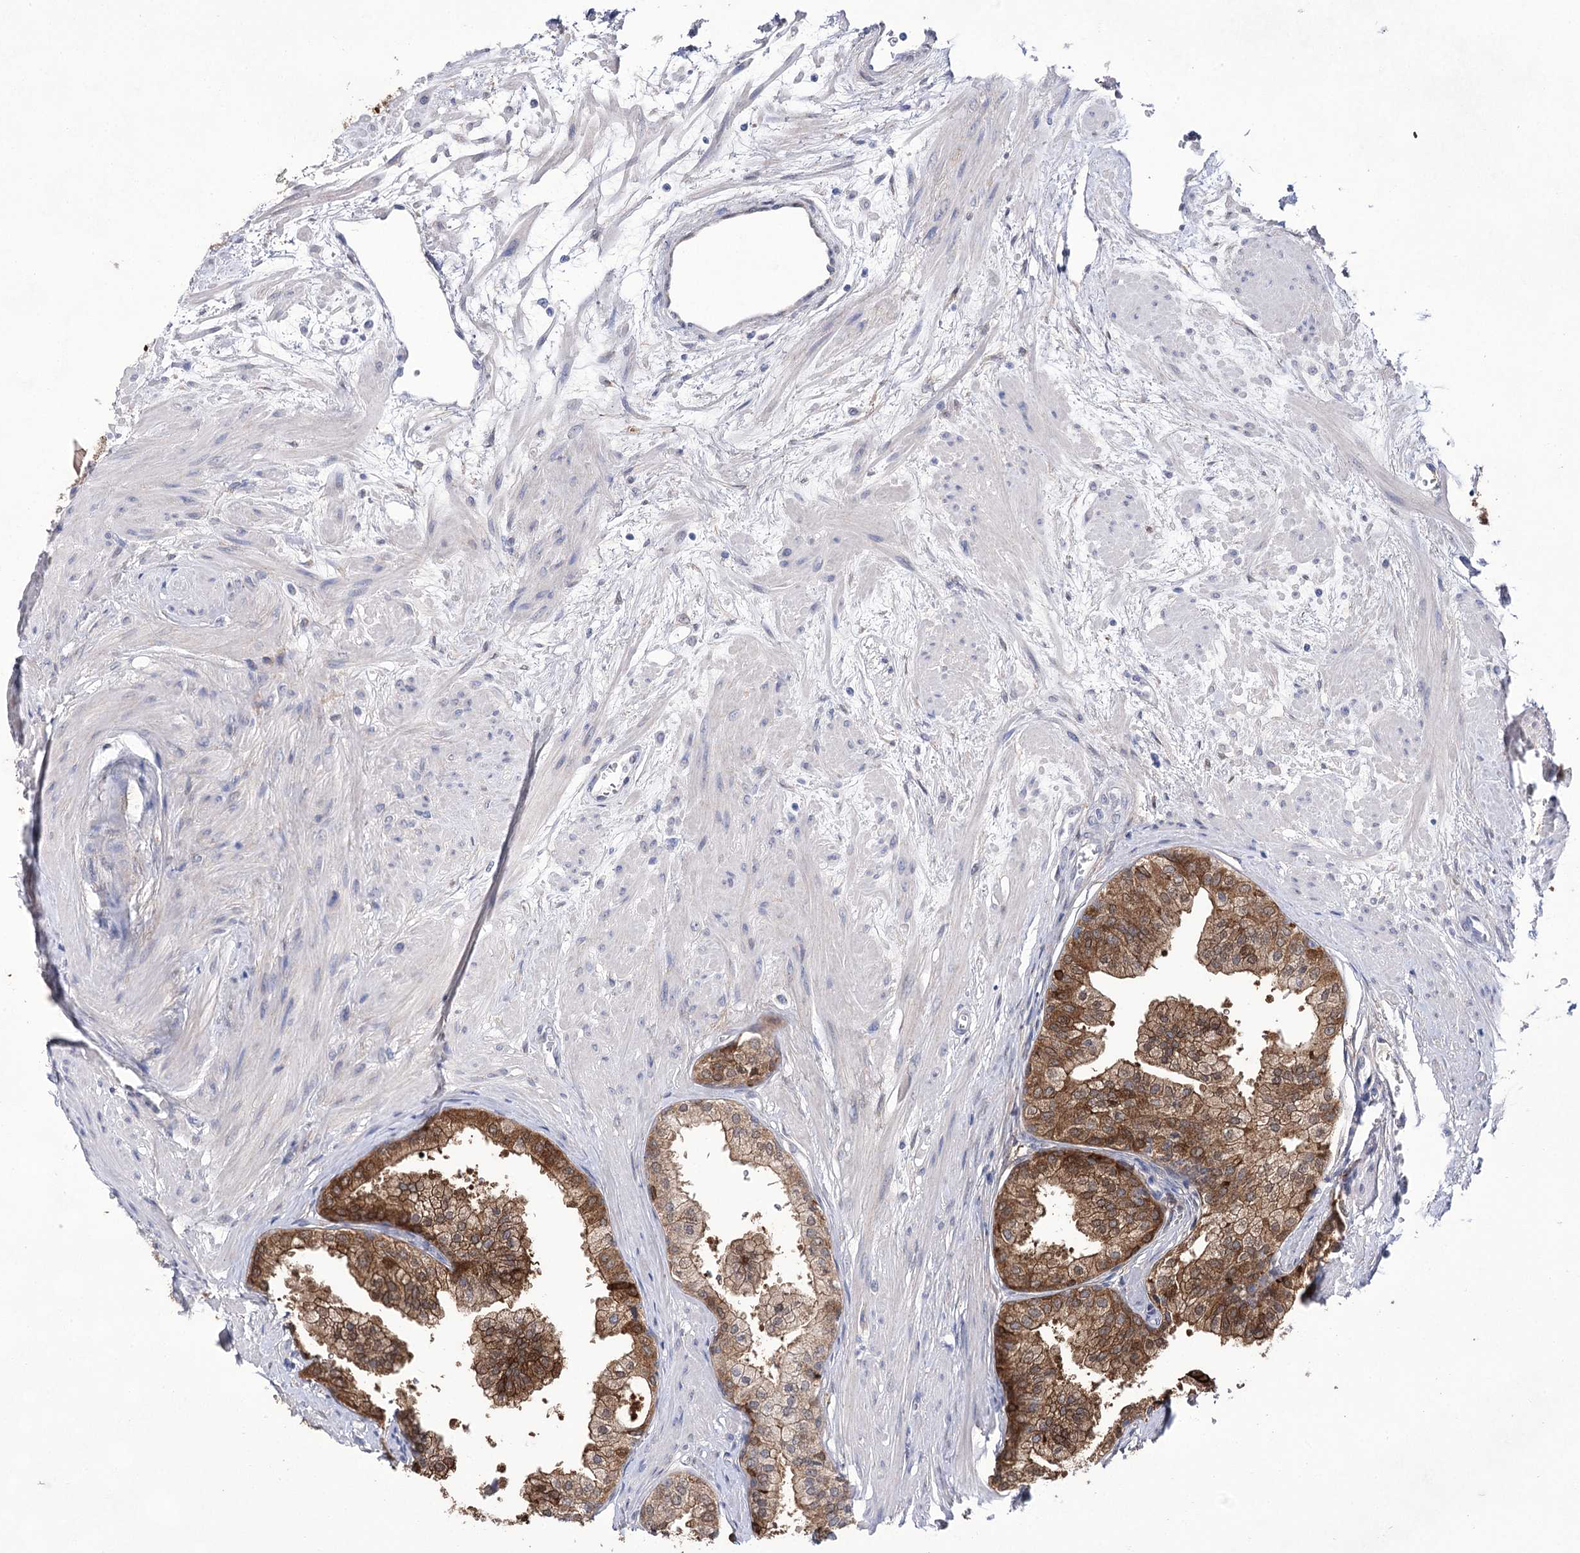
{"staining": {"intensity": "strong", "quantity": ">75%", "location": "cytoplasmic/membranous"}, "tissue": "prostate", "cell_type": "Glandular cells", "image_type": "normal", "snomed": [{"axis": "morphology", "description": "Normal tissue, NOS"}, {"axis": "topography", "description": "Prostate"}], "caption": "A high amount of strong cytoplasmic/membranous staining is present in about >75% of glandular cells in normal prostate.", "gene": "UGDH", "patient": {"sex": "male", "age": 60}}